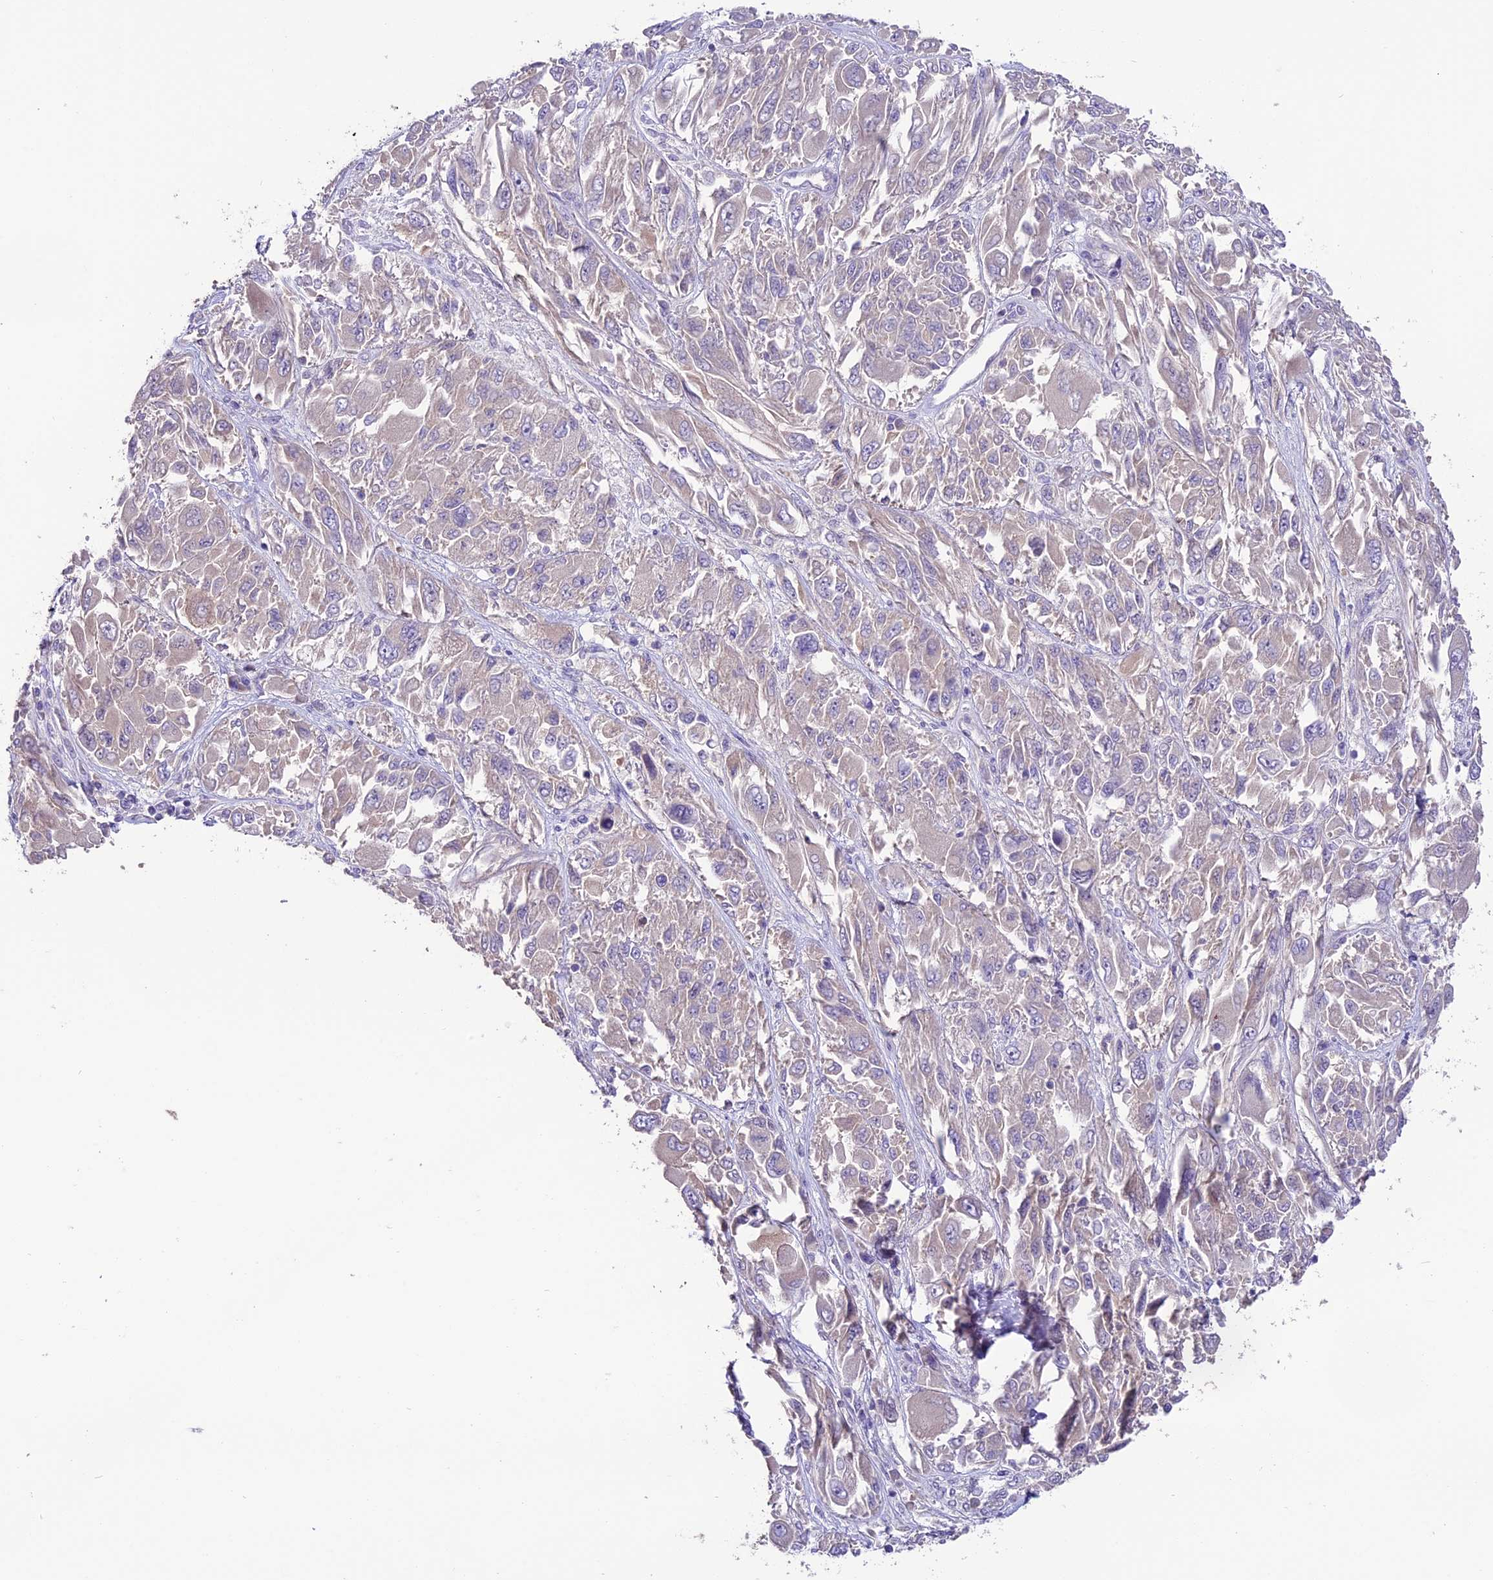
{"staining": {"intensity": "negative", "quantity": "none", "location": "none"}, "tissue": "melanoma", "cell_type": "Tumor cells", "image_type": "cancer", "snomed": [{"axis": "morphology", "description": "Malignant melanoma, NOS"}, {"axis": "topography", "description": "Skin"}], "caption": "DAB immunohistochemical staining of malignant melanoma reveals no significant expression in tumor cells.", "gene": "CD99L2", "patient": {"sex": "female", "age": 91}}